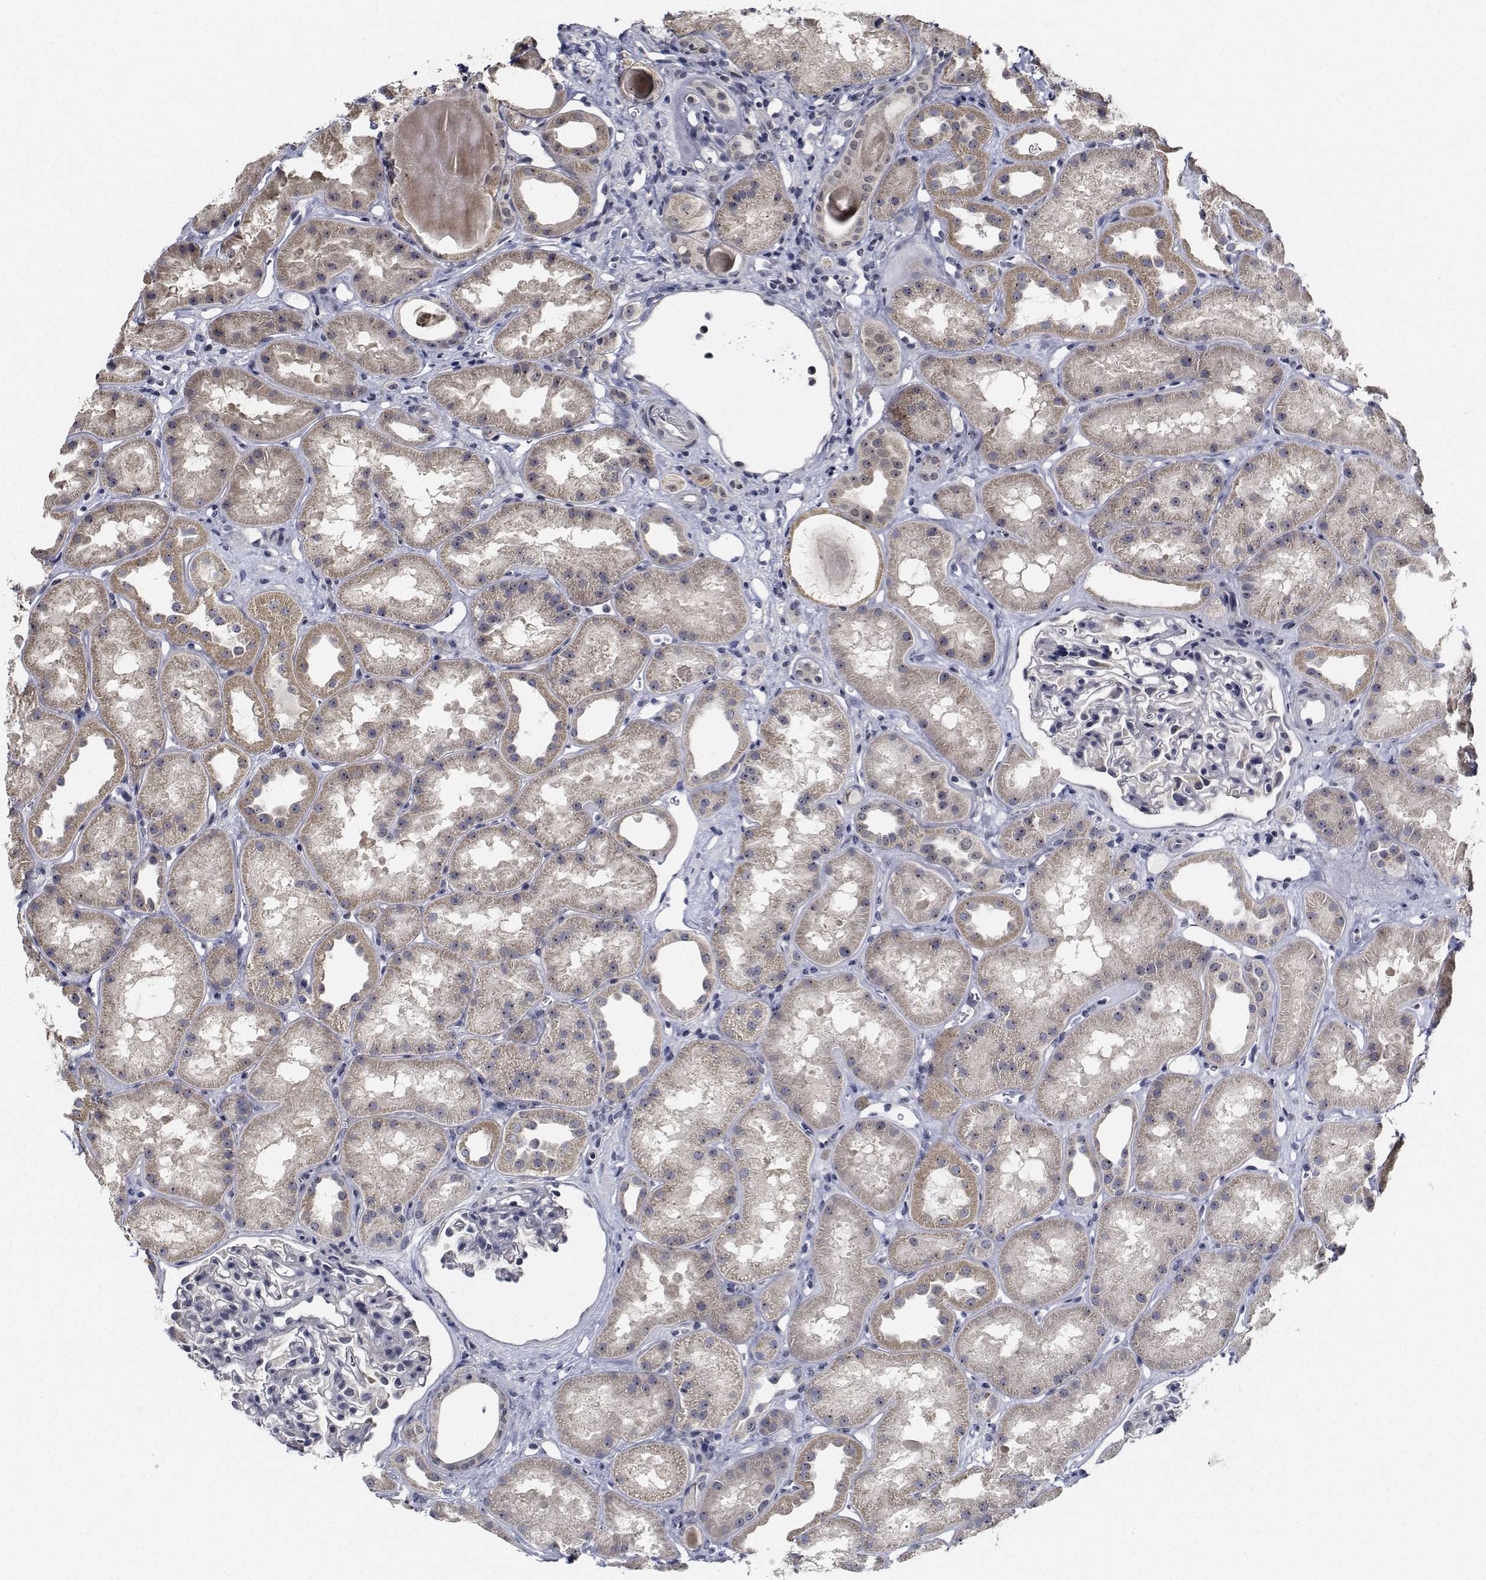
{"staining": {"intensity": "negative", "quantity": "none", "location": "none"}, "tissue": "kidney", "cell_type": "Cells in glomeruli", "image_type": "normal", "snomed": [{"axis": "morphology", "description": "Normal tissue, NOS"}, {"axis": "topography", "description": "Kidney"}], "caption": "Immunohistochemical staining of benign human kidney exhibits no significant expression in cells in glomeruli.", "gene": "NVL", "patient": {"sex": "male", "age": 61}}